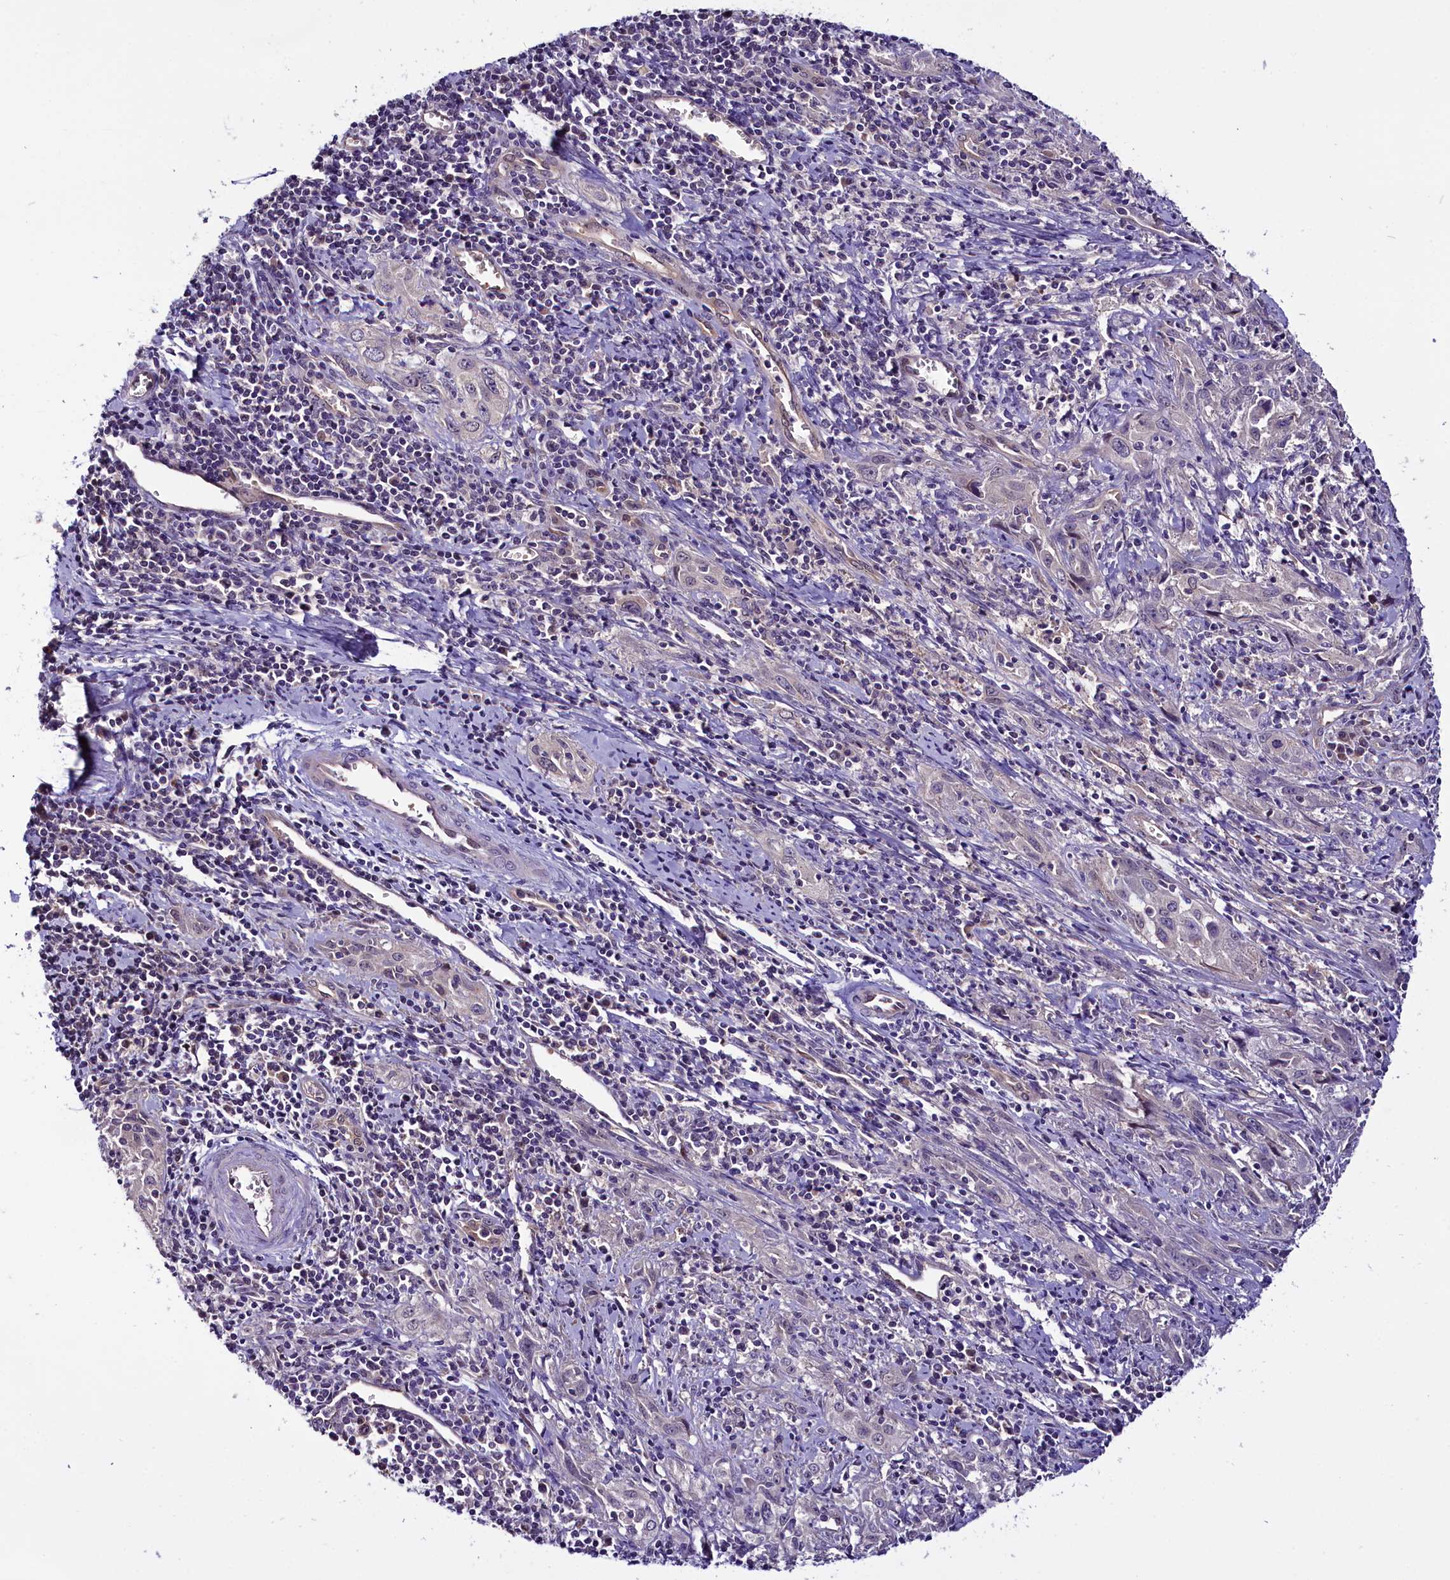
{"staining": {"intensity": "negative", "quantity": "none", "location": "none"}, "tissue": "cervical cancer", "cell_type": "Tumor cells", "image_type": "cancer", "snomed": [{"axis": "morphology", "description": "Squamous cell carcinoma, NOS"}, {"axis": "topography", "description": "Cervix"}], "caption": "DAB immunohistochemical staining of cervical cancer shows no significant staining in tumor cells.", "gene": "C9orf40", "patient": {"sex": "female", "age": 57}}